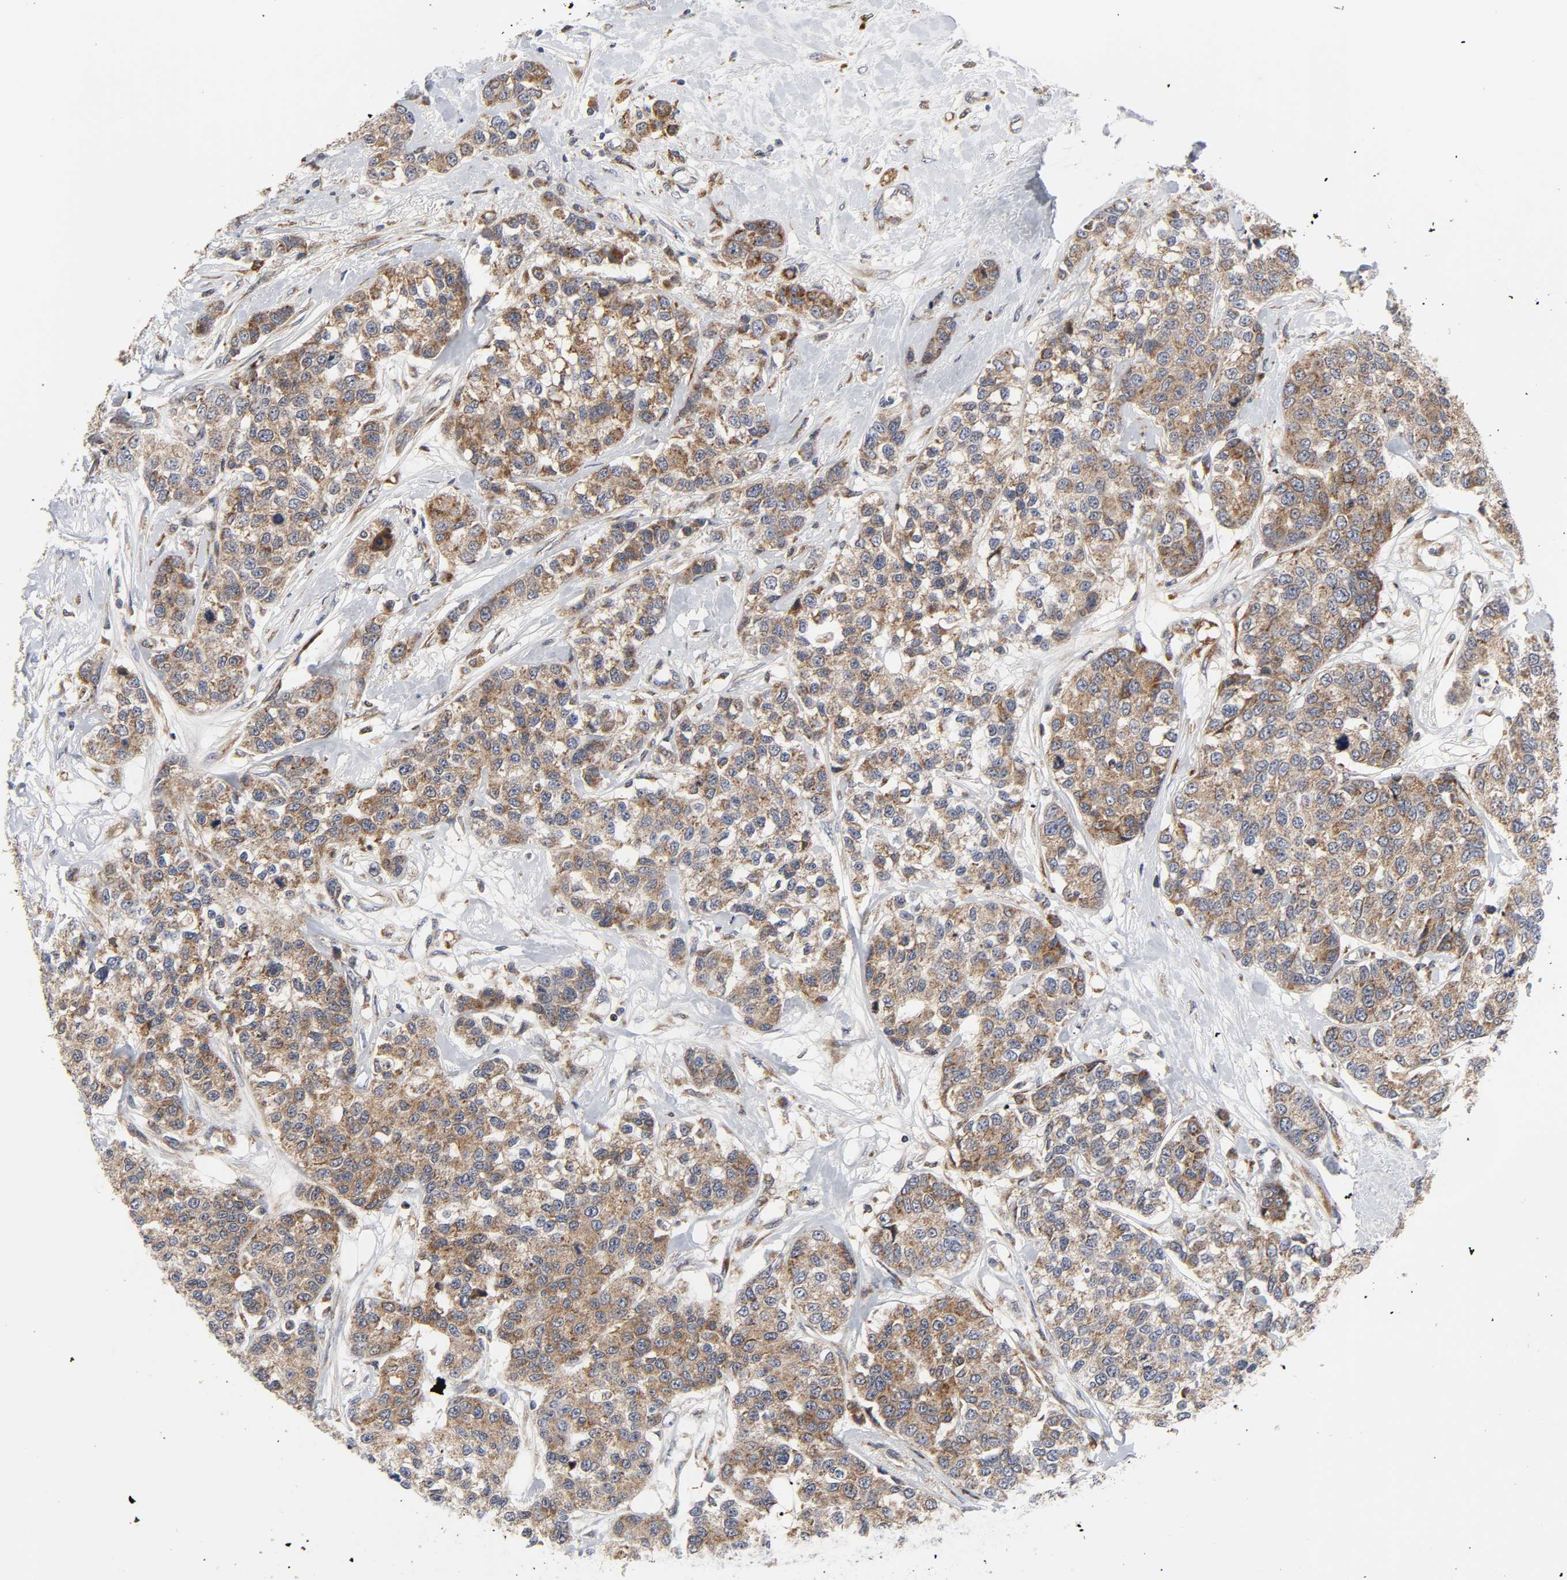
{"staining": {"intensity": "moderate", "quantity": ">75%", "location": "cytoplasmic/membranous"}, "tissue": "breast cancer", "cell_type": "Tumor cells", "image_type": "cancer", "snomed": [{"axis": "morphology", "description": "Duct carcinoma"}, {"axis": "topography", "description": "Breast"}], "caption": "Brown immunohistochemical staining in infiltrating ductal carcinoma (breast) shows moderate cytoplasmic/membranous expression in approximately >75% of tumor cells. (brown staining indicates protein expression, while blue staining denotes nuclei).", "gene": "BAX", "patient": {"sex": "female", "age": 51}}